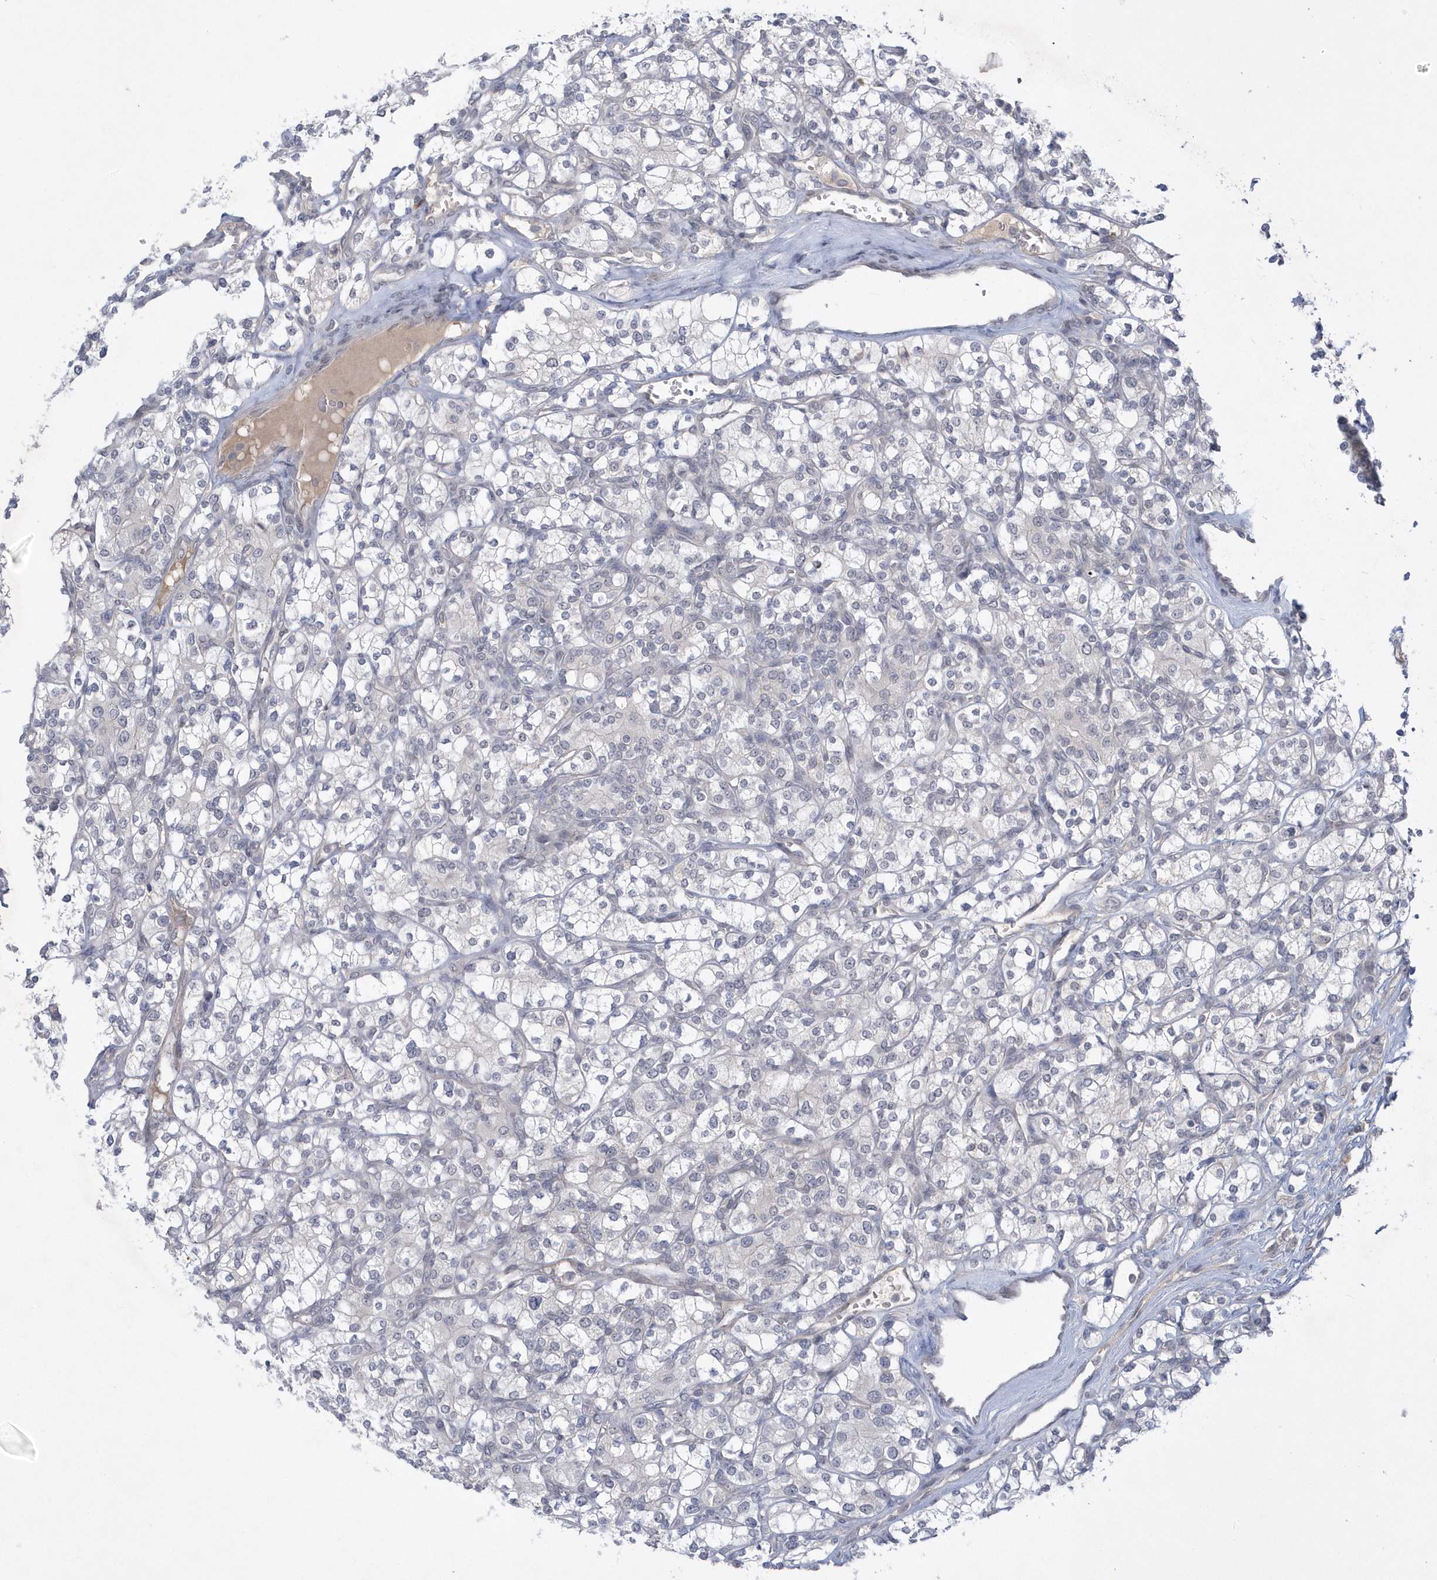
{"staining": {"intensity": "negative", "quantity": "none", "location": "none"}, "tissue": "renal cancer", "cell_type": "Tumor cells", "image_type": "cancer", "snomed": [{"axis": "morphology", "description": "Adenocarcinoma, NOS"}, {"axis": "topography", "description": "Kidney"}], "caption": "IHC image of neoplastic tissue: adenocarcinoma (renal) stained with DAB reveals no significant protein positivity in tumor cells.", "gene": "ZC3H12D", "patient": {"sex": "male", "age": 77}}